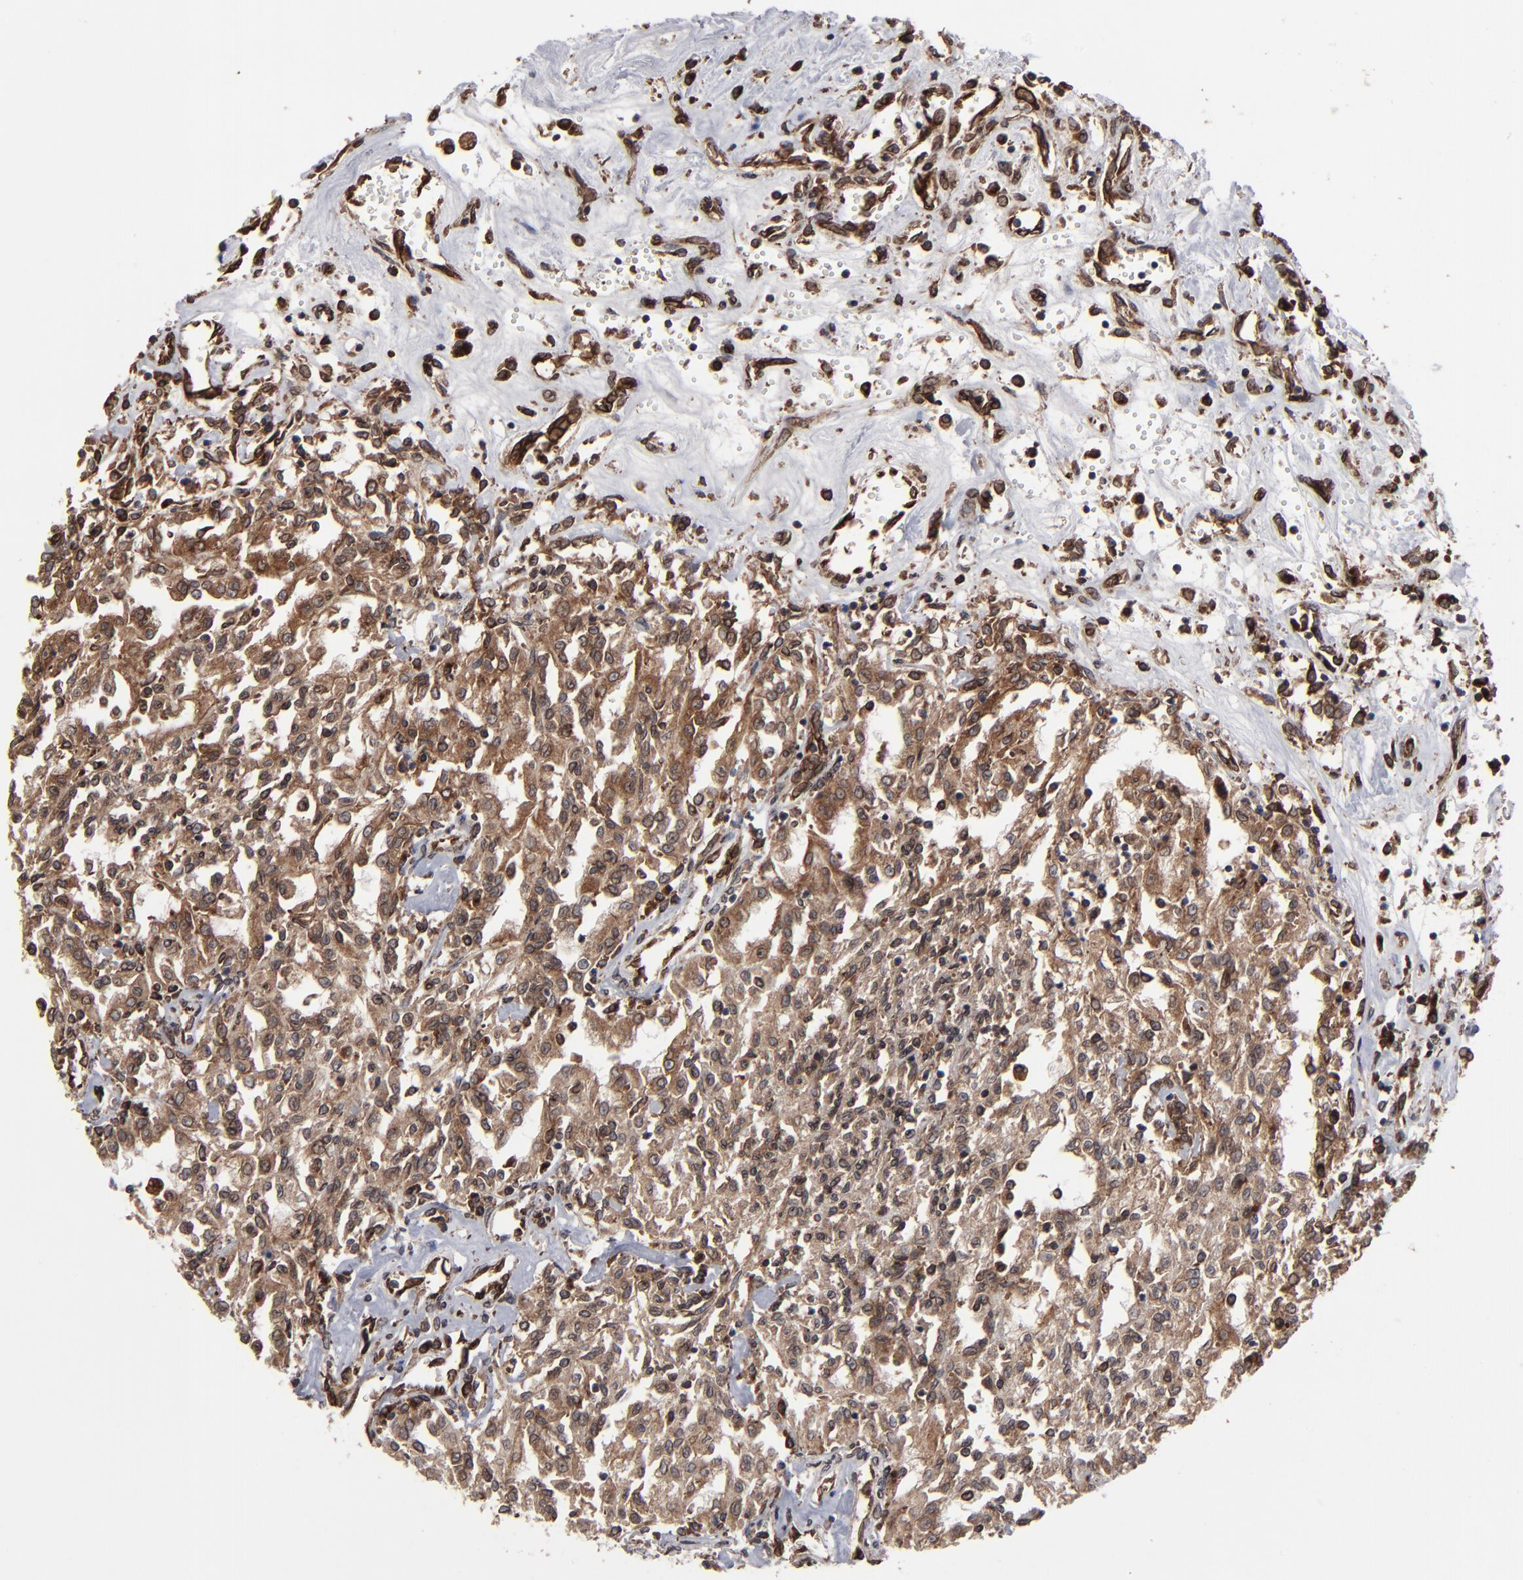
{"staining": {"intensity": "moderate", "quantity": ">75%", "location": "cytoplasmic/membranous"}, "tissue": "renal cancer", "cell_type": "Tumor cells", "image_type": "cancer", "snomed": [{"axis": "morphology", "description": "Adenocarcinoma, NOS"}, {"axis": "topography", "description": "Kidney"}], "caption": "Immunohistochemical staining of renal cancer displays medium levels of moderate cytoplasmic/membranous expression in about >75% of tumor cells.", "gene": "CNIH1", "patient": {"sex": "male", "age": 78}}